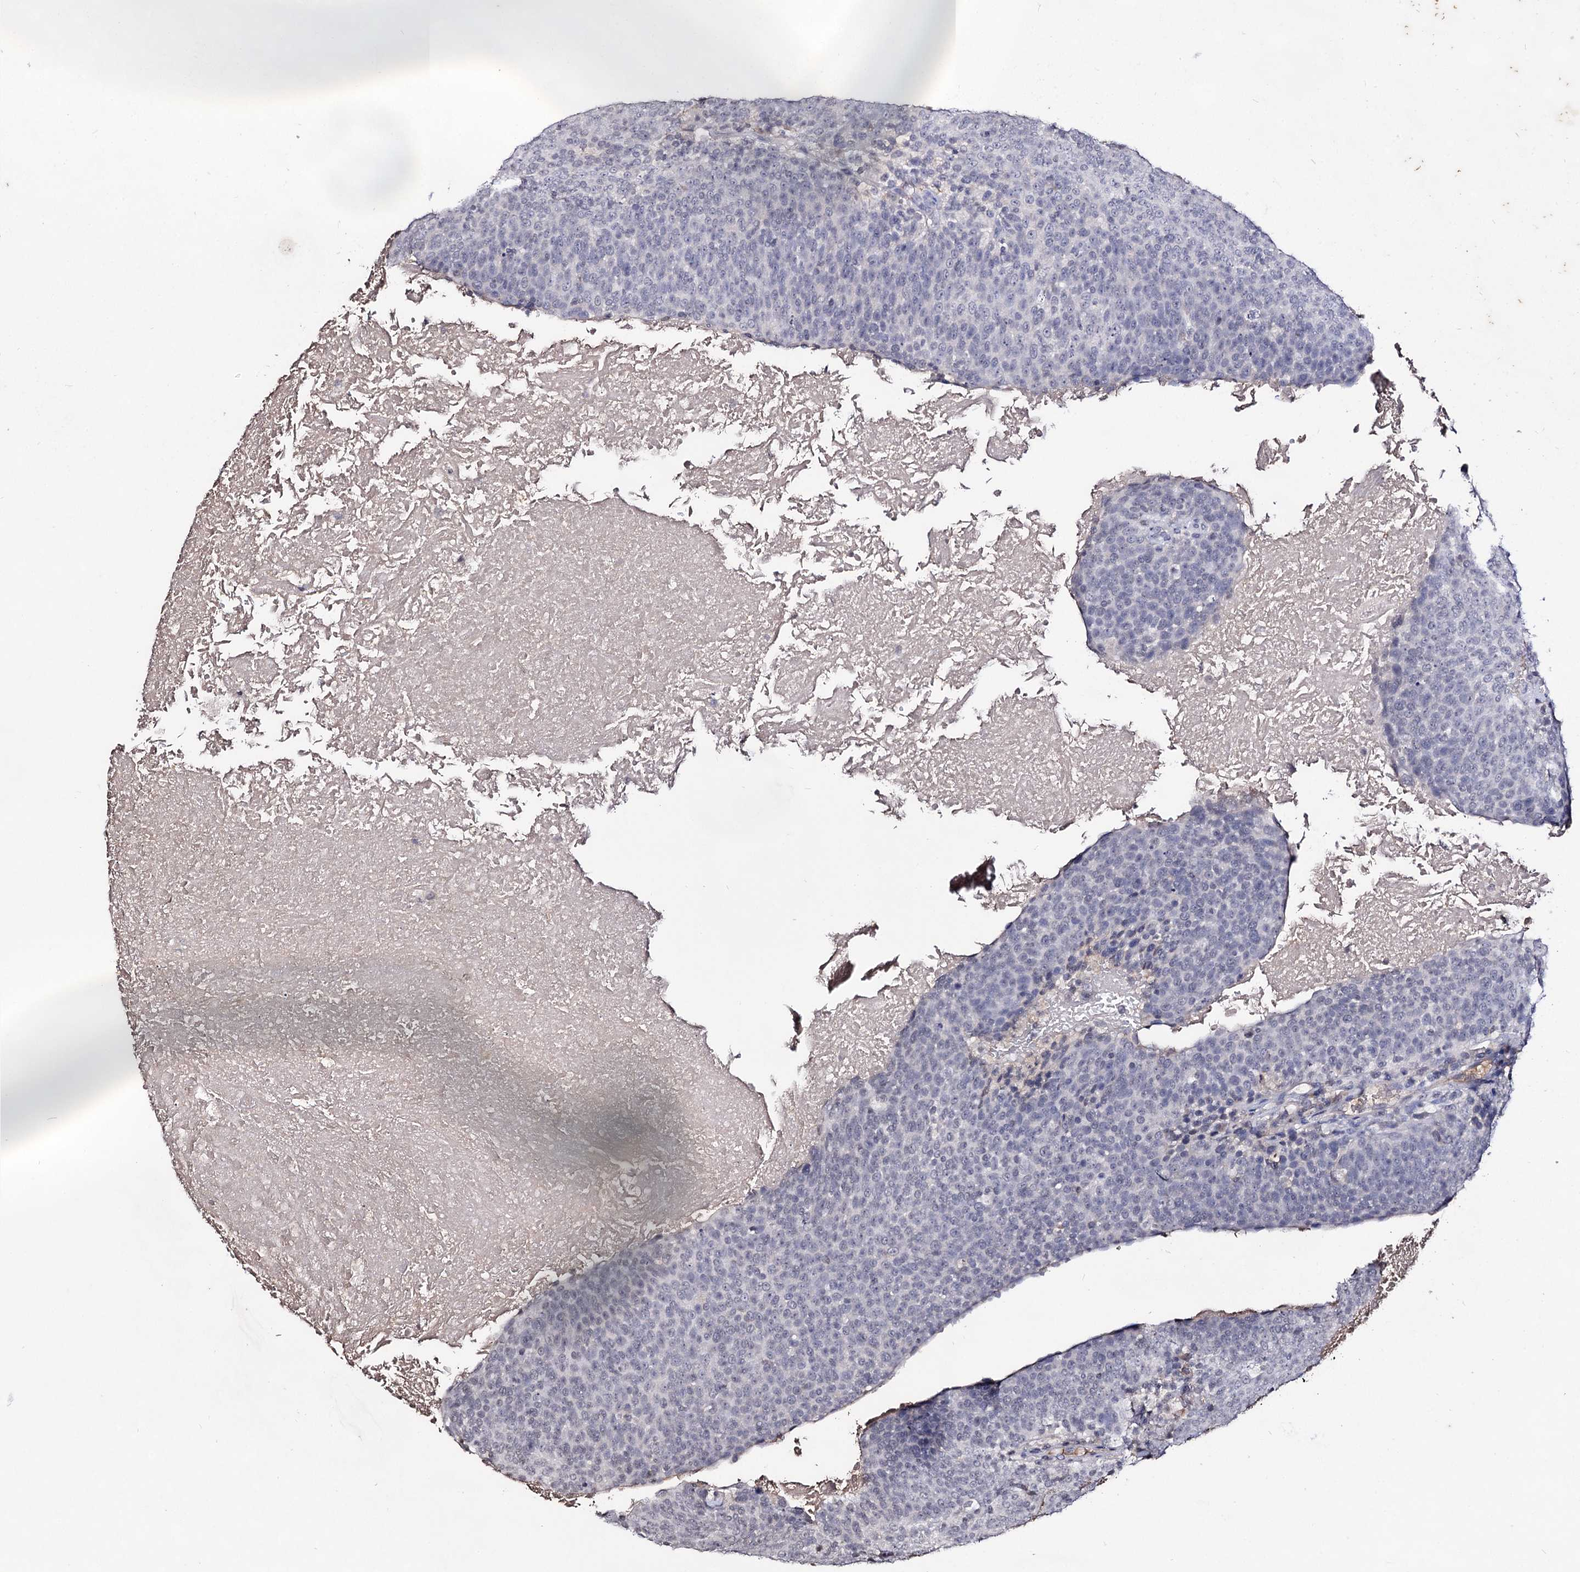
{"staining": {"intensity": "negative", "quantity": "none", "location": "none"}, "tissue": "head and neck cancer", "cell_type": "Tumor cells", "image_type": "cancer", "snomed": [{"axis": "morphology", "description": "Squamous cell carcinoma, NOS"}, {"axis": "morphology", "description": "Squamous cell carcinoma, metastatic, NOS"}, {"axis": "topography", "description": "Lymph node"}, {"axis": "topography", "description": "Head-Neck"}], "caption": "The immunohistochemistry (IHC) photomicrograph has no significant staining in tumor cells of squamous cell carcinoma (head and neck) tissue.", "gene": "PLIN1", "patient": {"sex": "male", "age": 62}}